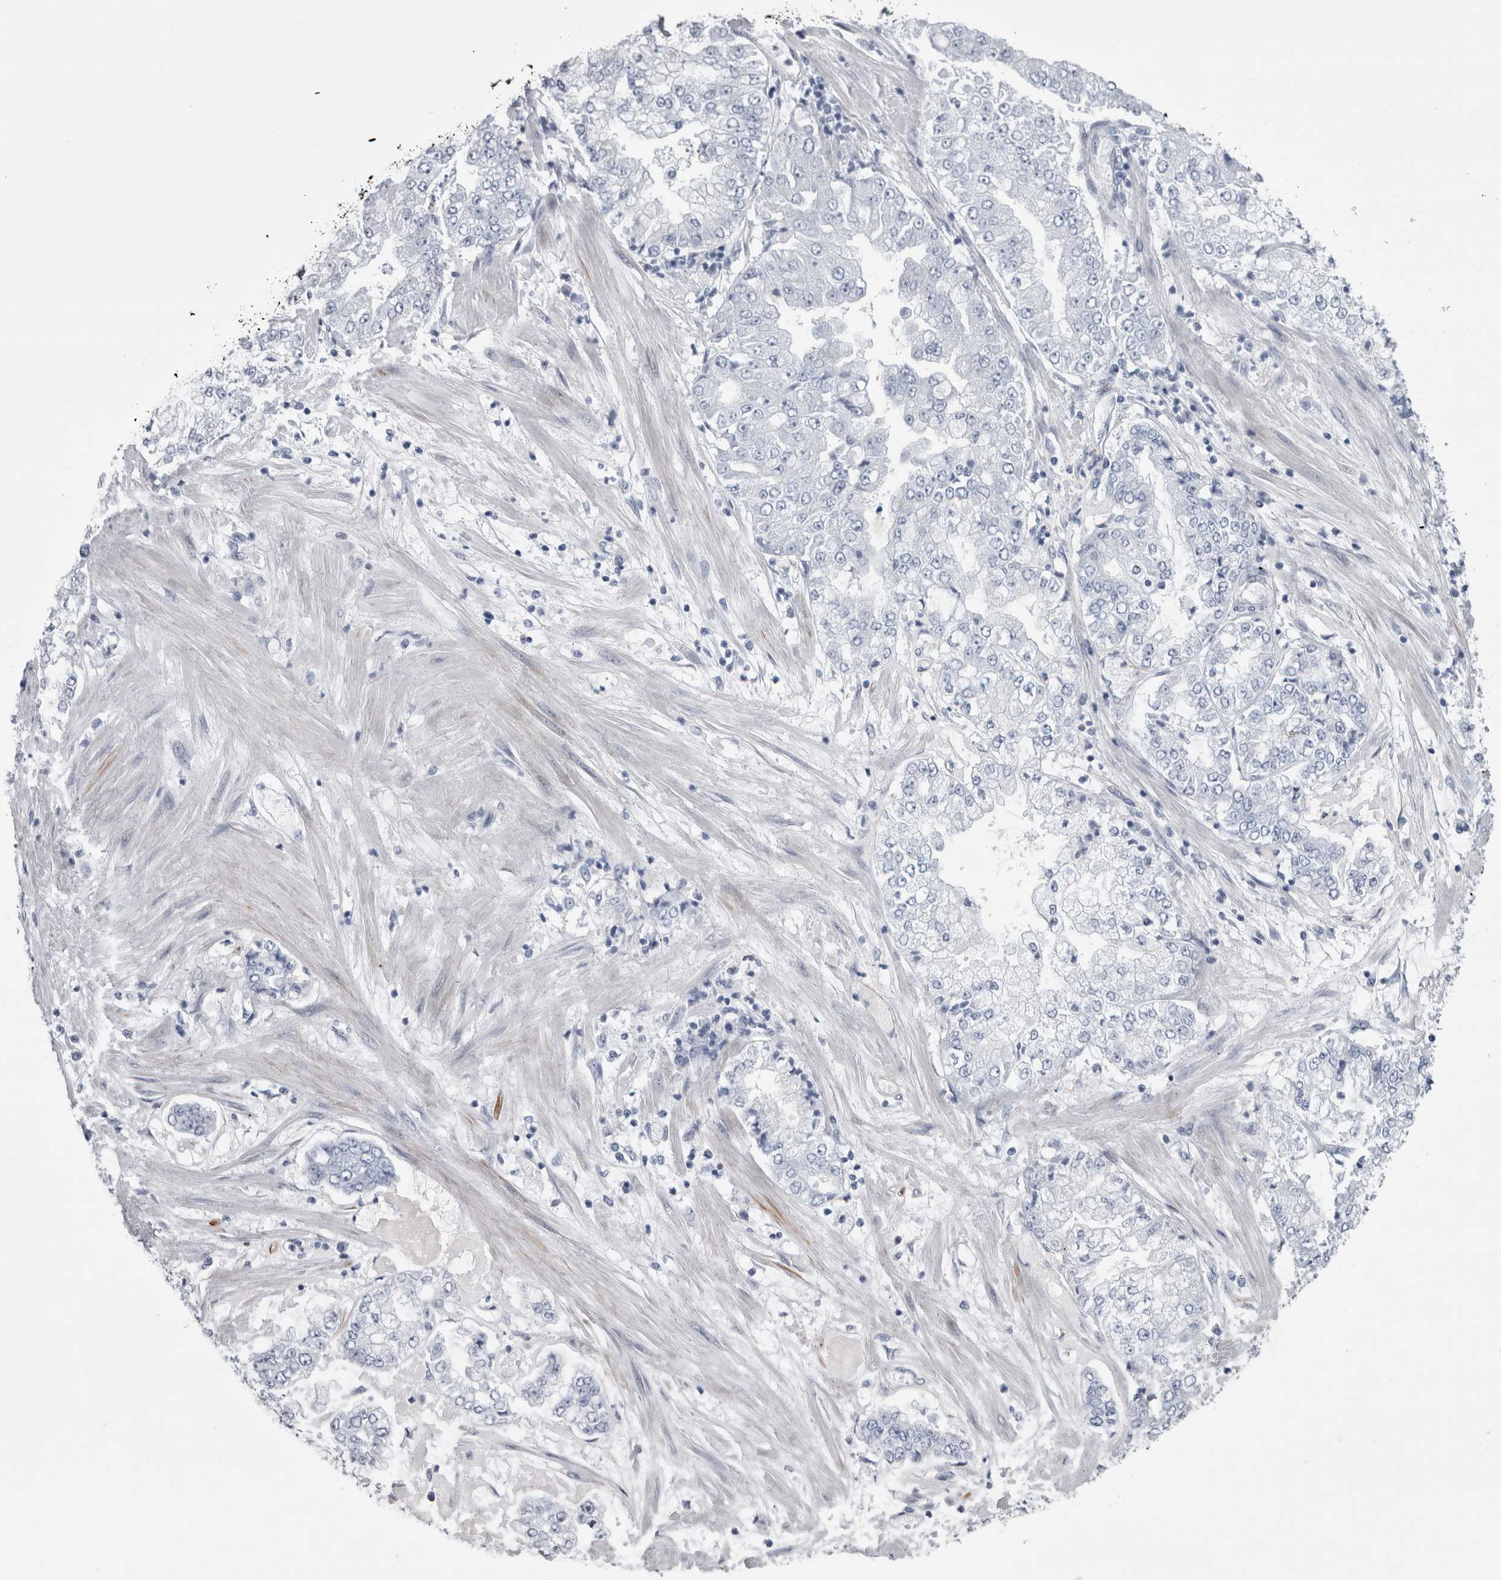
{"staining": {"intensity": "negative", "quantity": "none", "location": "none"}, "tissue": "stomach cancer", "cell_type": "Tumor cells", "image_type": "cancer", "snomed": [{"axis": "morphology", "description": "Adenocarcinoma, NOS"}, {"axis": "topography", "description": "Stomach"}], "caption": "Immunohistochemical staining of stomach adenocarcinoma displays no significant staining in tumor cells.", "gene": "VWDE", "patient": {"sex": "male", "age": 76}}